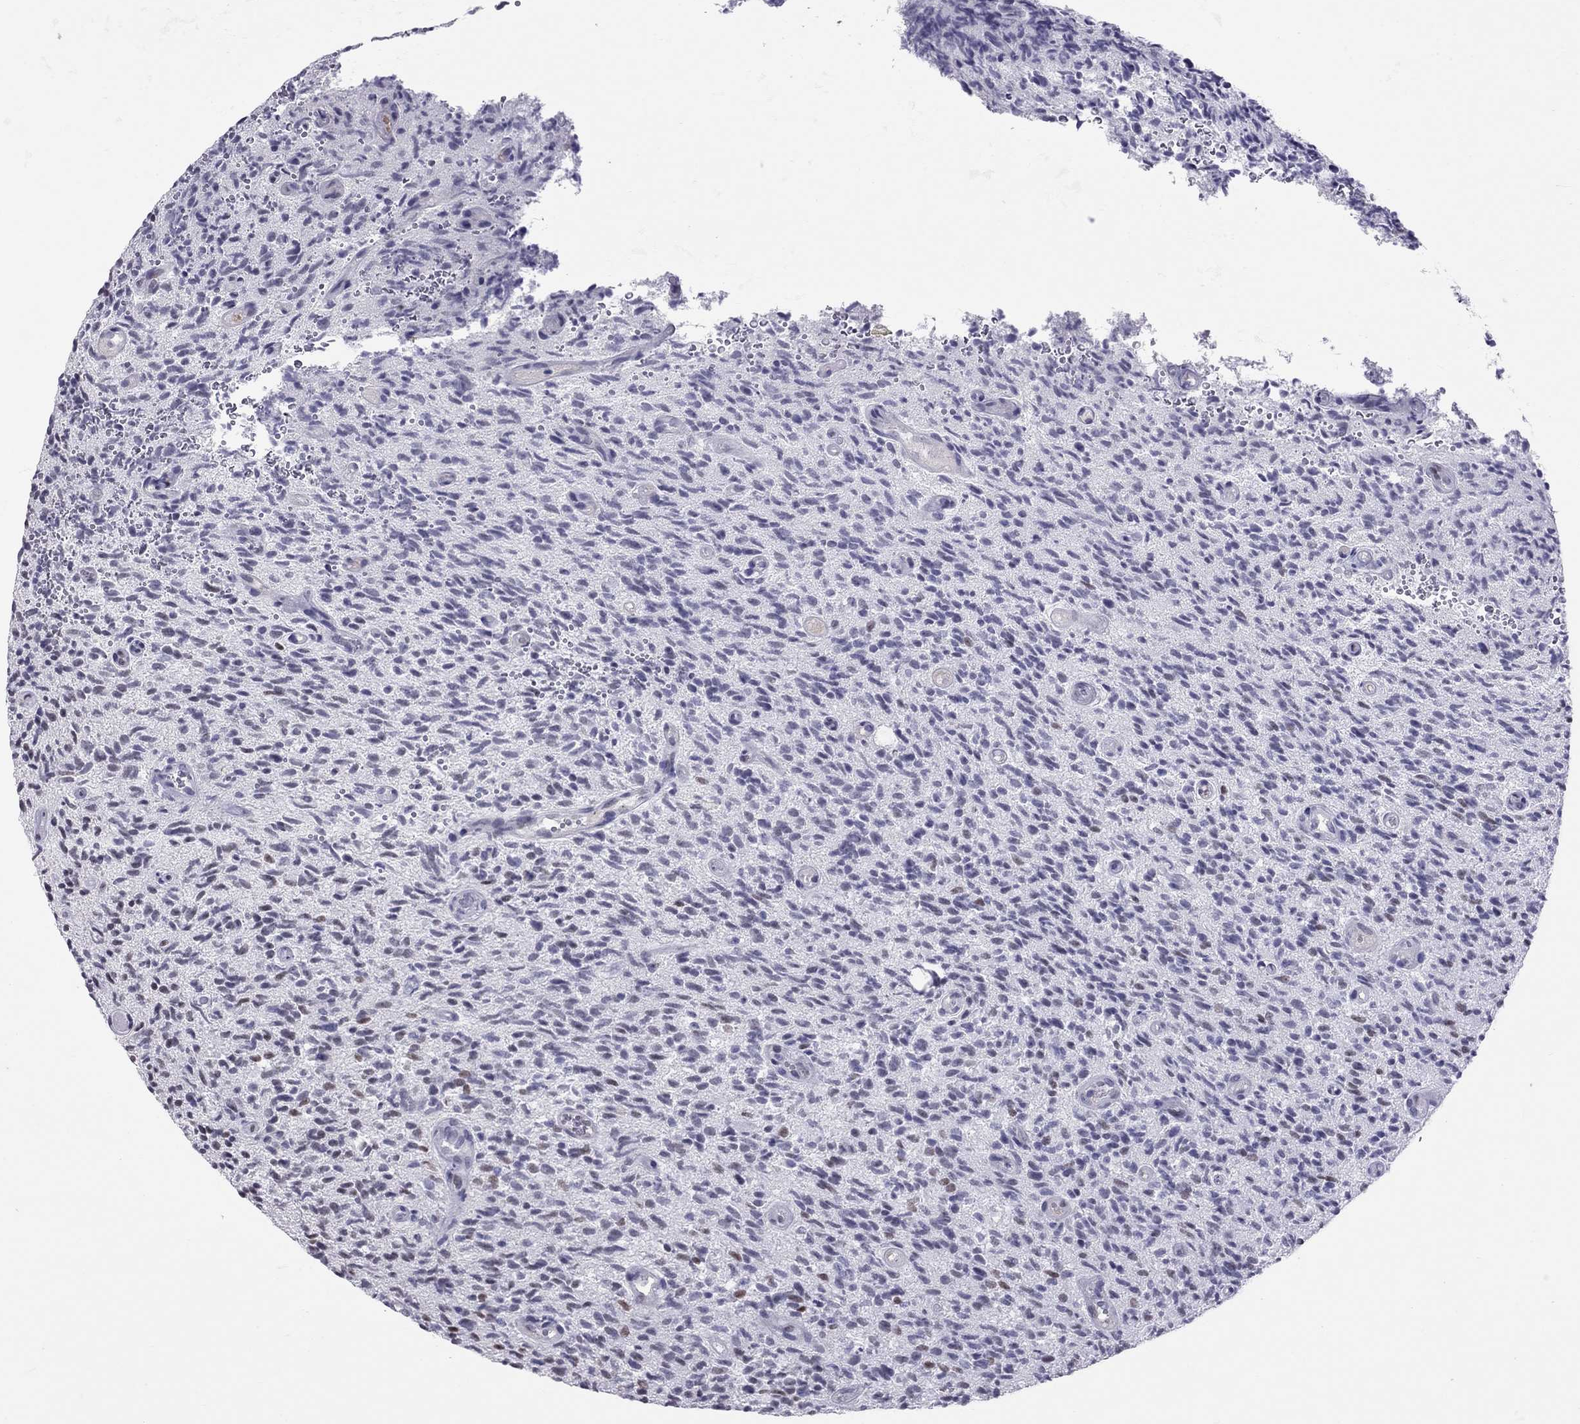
{"staining": {"intensity": "negative", "quantity": "none", "location": "none"}, "tissue": "glioma", "cell_type": "Tumor cells", "image_type": "cancer", "snomed": [{"axis": "morphology", "description": "Glioma, malignant, High grade"}, {"axis": "topography", "description": "Brain"}], "caption": "This histopathology image is of glioma stained with immunohistochemistry (IHC) to label a protein in brown with the nuclei are counter-stained blue. There is no staining in tumor cells.", "gene": "JHY", "patient": {"sex": "male", "age": 64}}